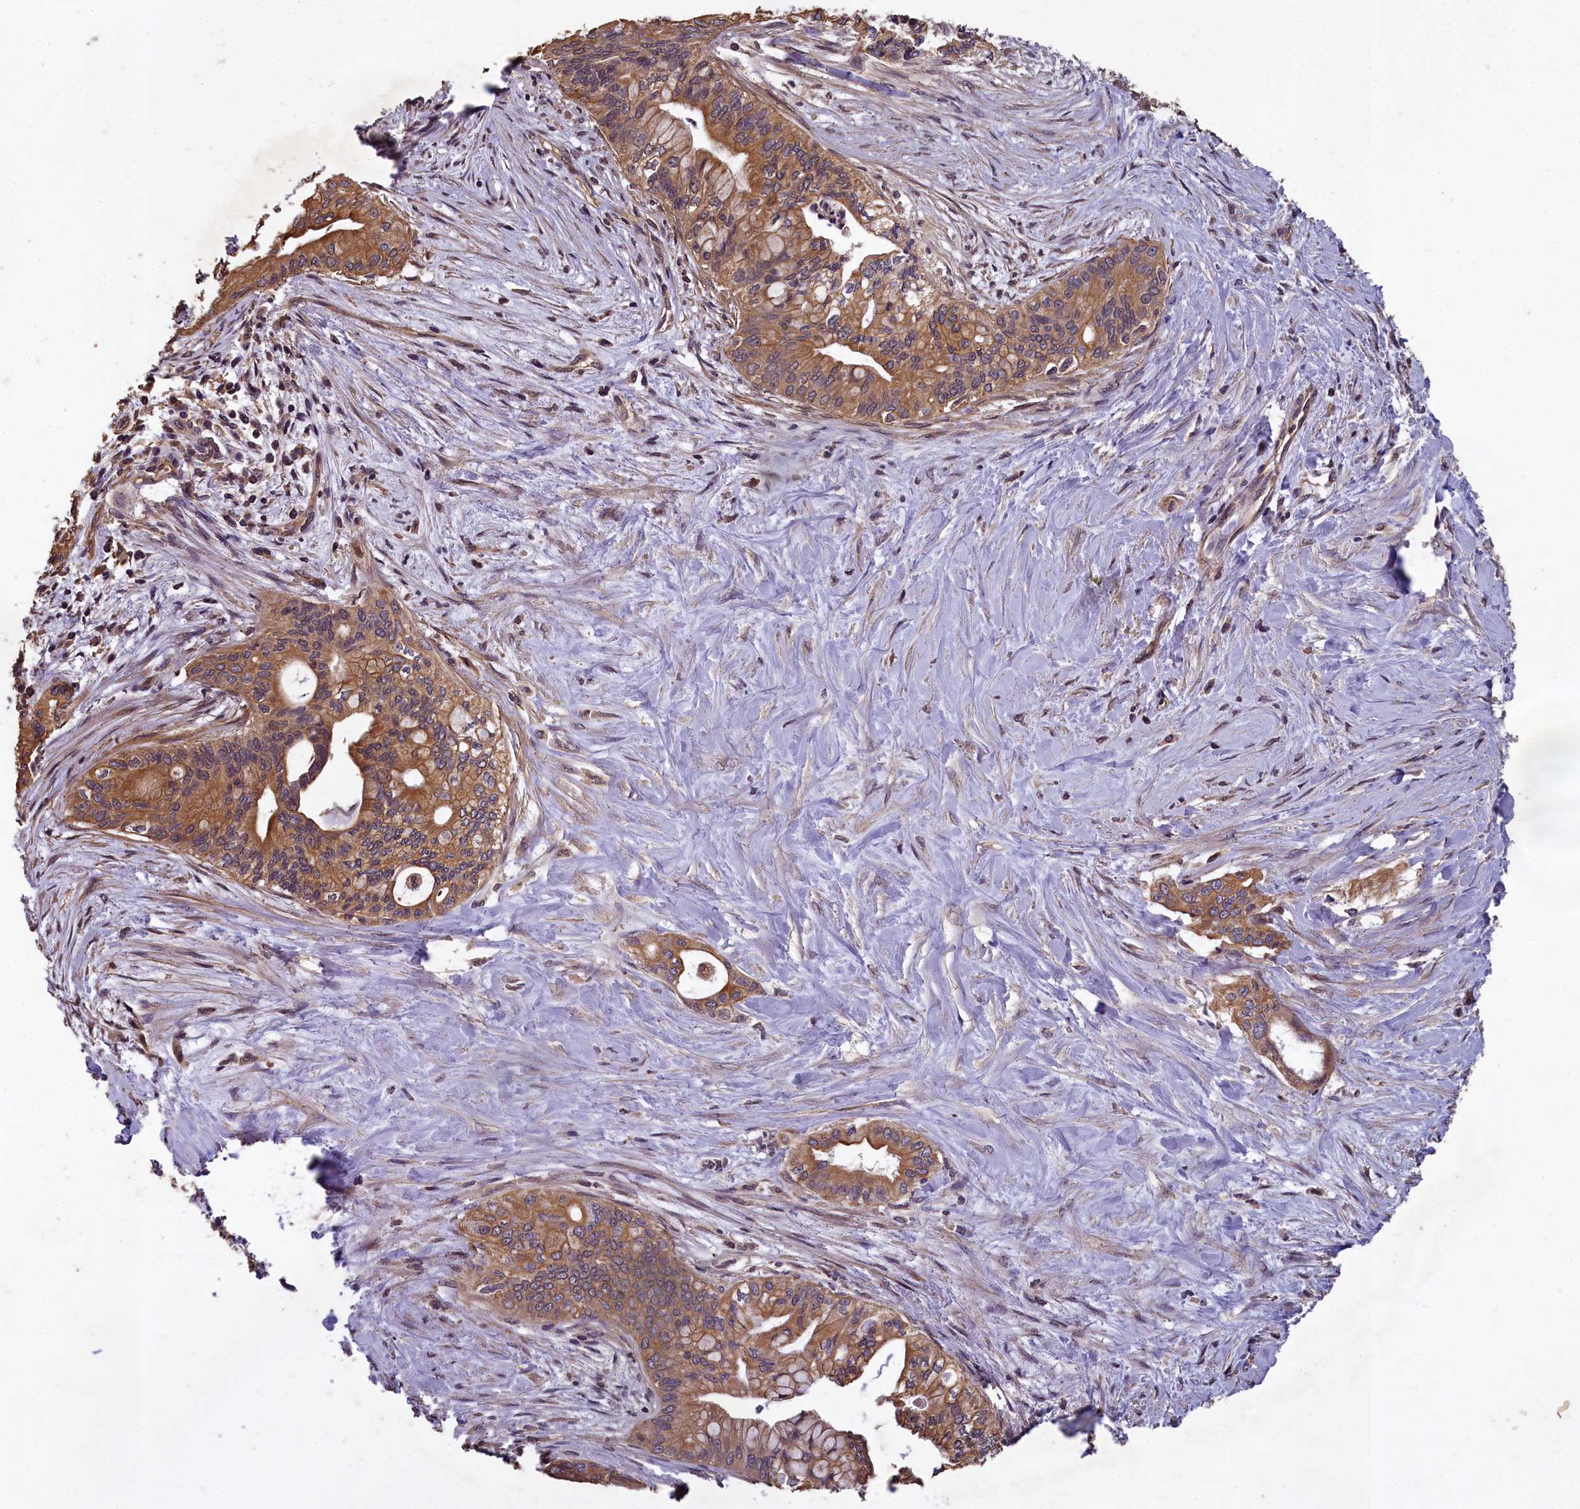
{"staining": {"intensity": "moderate", "quantity": ">75%", "location": "cytoplasmic/membranous"}, "tissue": "pancreatic cancer", "cell_type": "Tumor cells", "image_type": "cancer", "snomed": [{"axis": "morphology", "description": "Adenocarcinoma, NOS"}, {"axis": "topography", "description": "Pancreas"}], "caption": "Adenocarcinoma (pancreatic) tissue displays moderate cytoplasmic/membranous positivity in about >75% of tumor cells", "gene": "CHD9", "patient": {"sex": "male", "age": 46}}